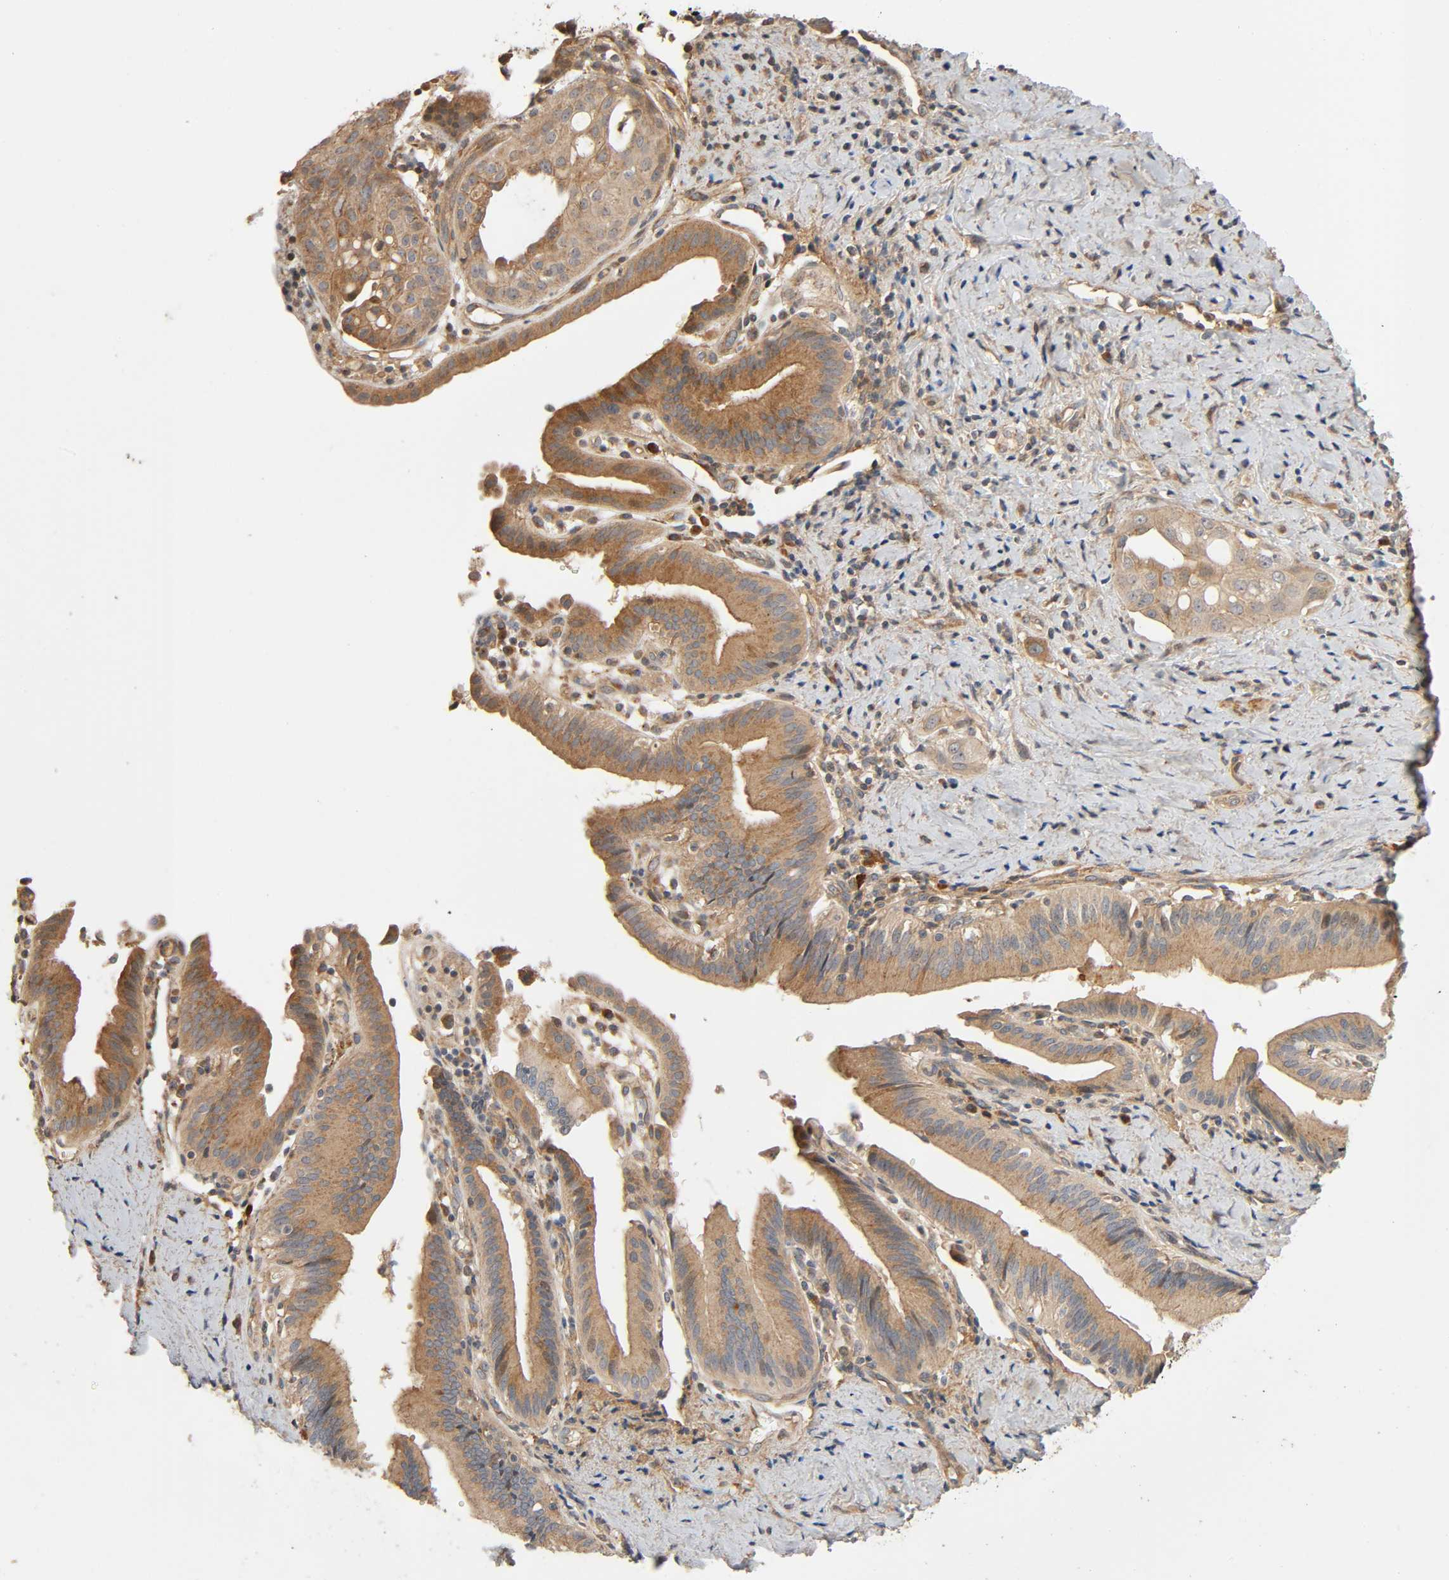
{"staining": {"intensity": "moderate", "quantity": ">75%", "location": "cytoplasmic/membranous"}, "tissue": "pancreatic cancer", "cell_type": "Tumor cells", "image_type": "cancer", "snomed": [{"axis": "morphology", "description": "Adenocarcinoma, NOS"}, {"axis": "topography", "description": "Pancreas"}], "caption": "Protein expression analysis of human pancreatic cancer reveals moderate cytoplasmic/membranous expression in about >75% of tumor cells.", "gene": "SGSM1", "patient": {"sex": "female", "age": 60}}